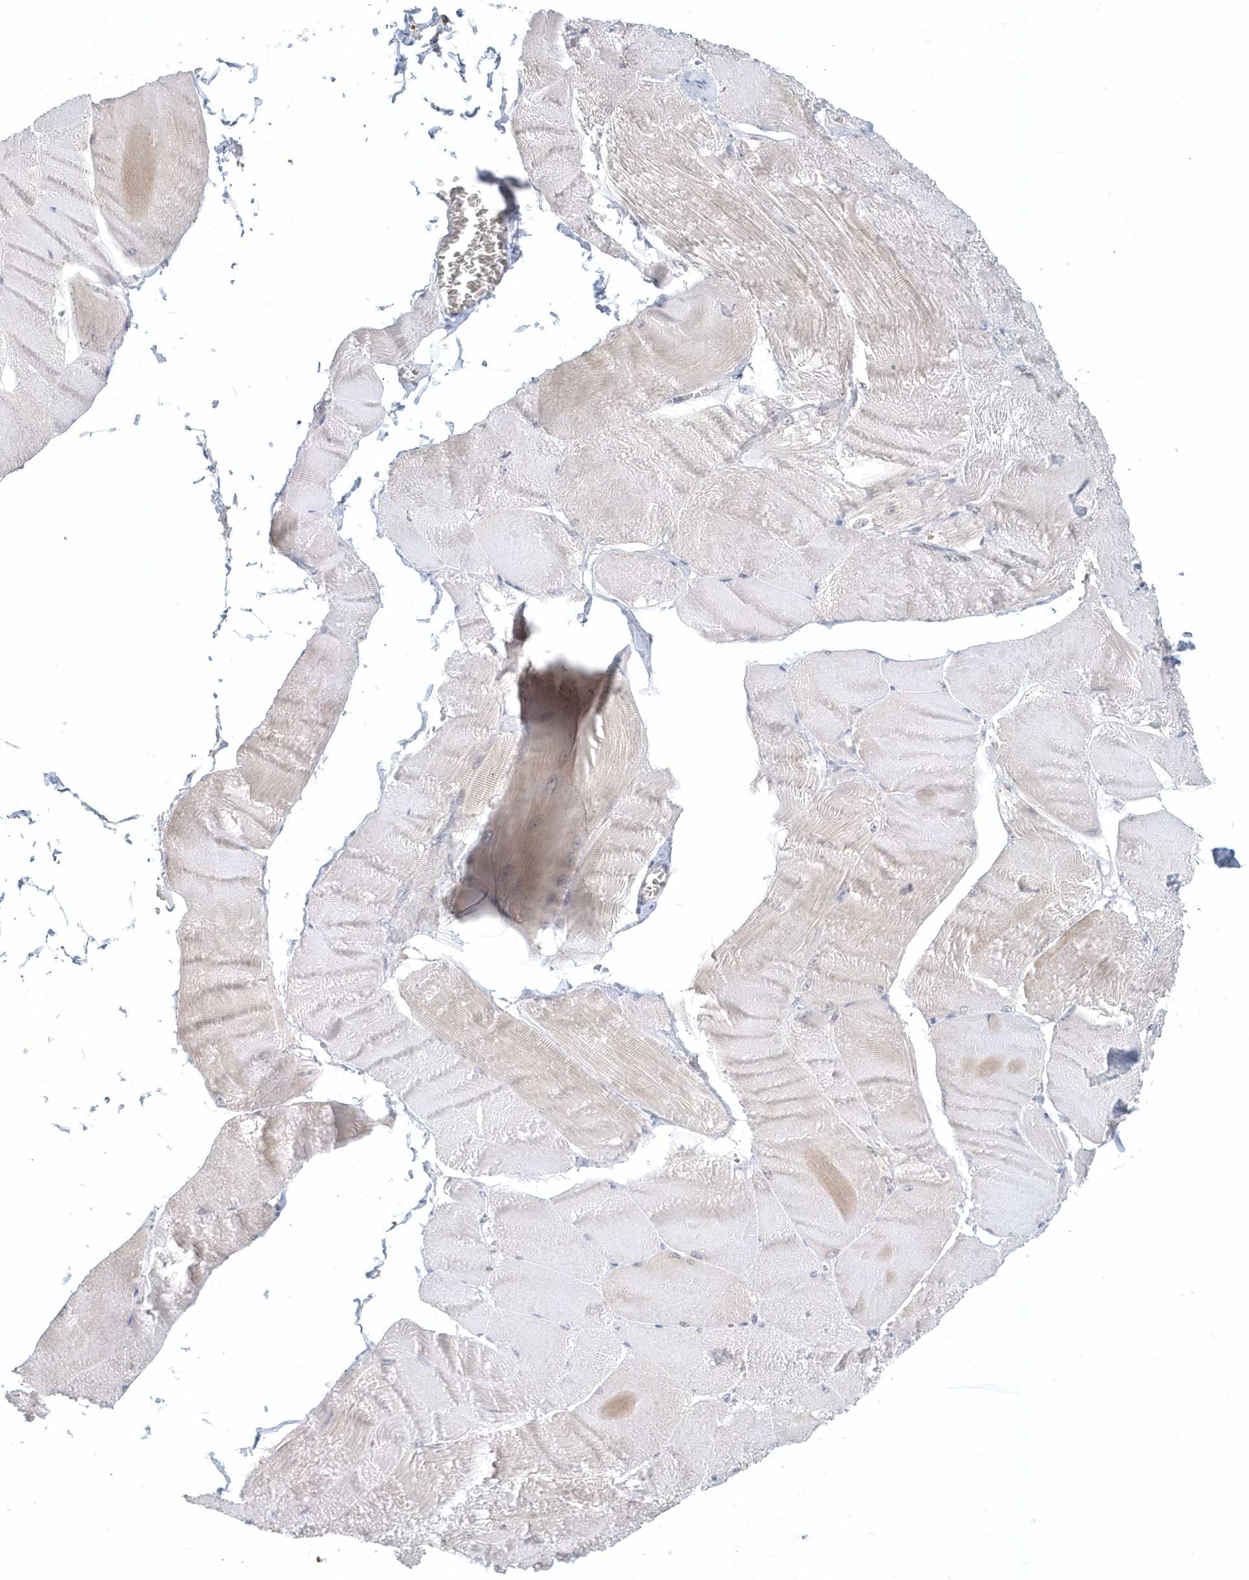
{"staining": {"intensity": "negative", "quantity": "none", "location": "none"}, "tissue": "skeletal muscle", "cell_type": "Myocytes", "image_type": "normal", "snomed": [{"axis": "morphology", "description": "Normal tissue, NOS"}, {"axis": "morphology", "description": "Basal cell carcinoma"}, {"axis": "topography", "description": "Skeletal muscle"}], "caption": "Immunohistochemistry (IHC) photomicrograph of unremarkable skeletal muscle stained for a protein (brown), which exhibits no positivity in myocytes.", "gene": "RNF7", "patient": {"sex": "female", "age": 64}}